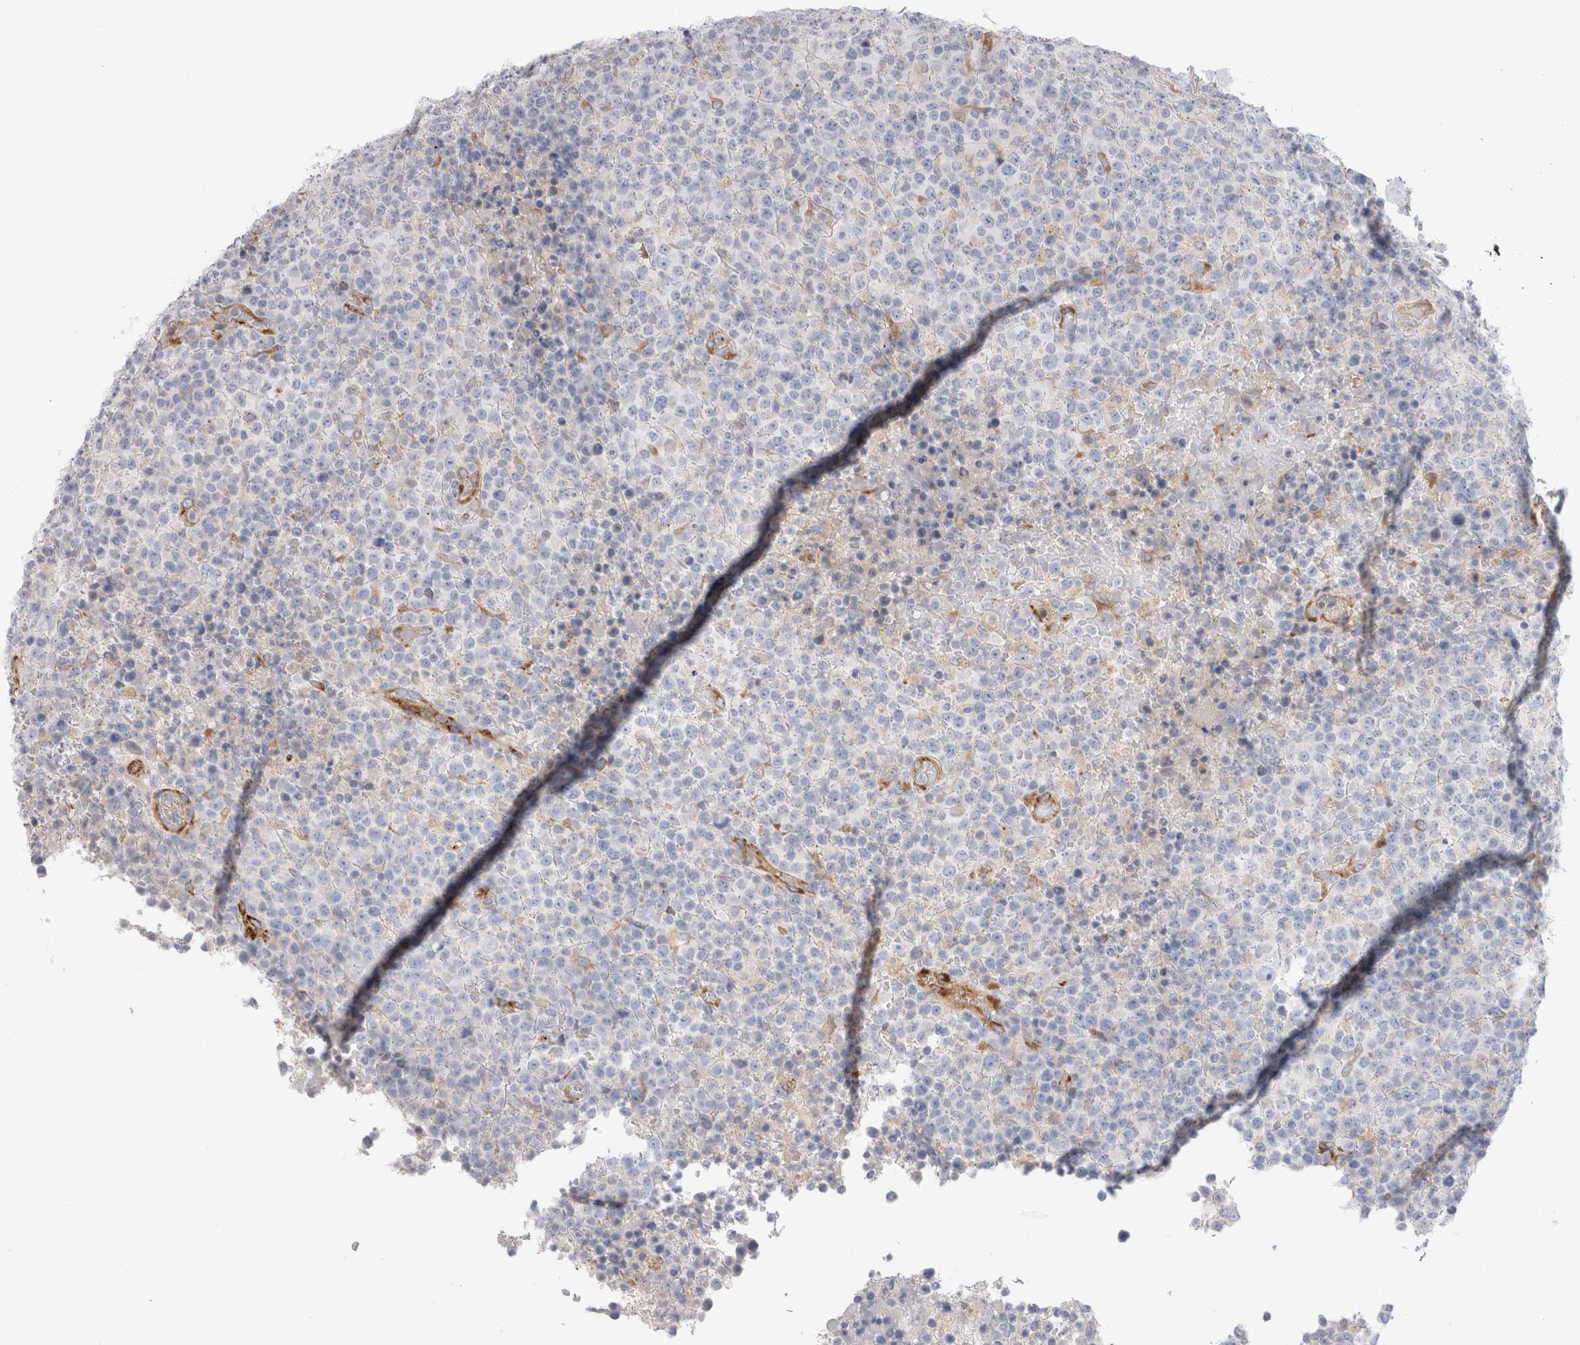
{"staining": {"intensity": "negative", "quantity": "none", "location": "none"}, "tissue": "lymphoma", "cell_type": "Tumor cells", "image_type": "cancer", "snomed": [{"axis": "morphology", "description": "Malignant lymphoma, non-Hodgkin's type, High grade"}, {"axis": "topography", "description": "Lymph node"}], "caption": "Image shows no protein staining in tumor cells of malignant lymphoma, non-Hodgkin's type (high-grade) tissue.", "gene": "CNPY4", "patient": {"sex": "male", "age": 13}}